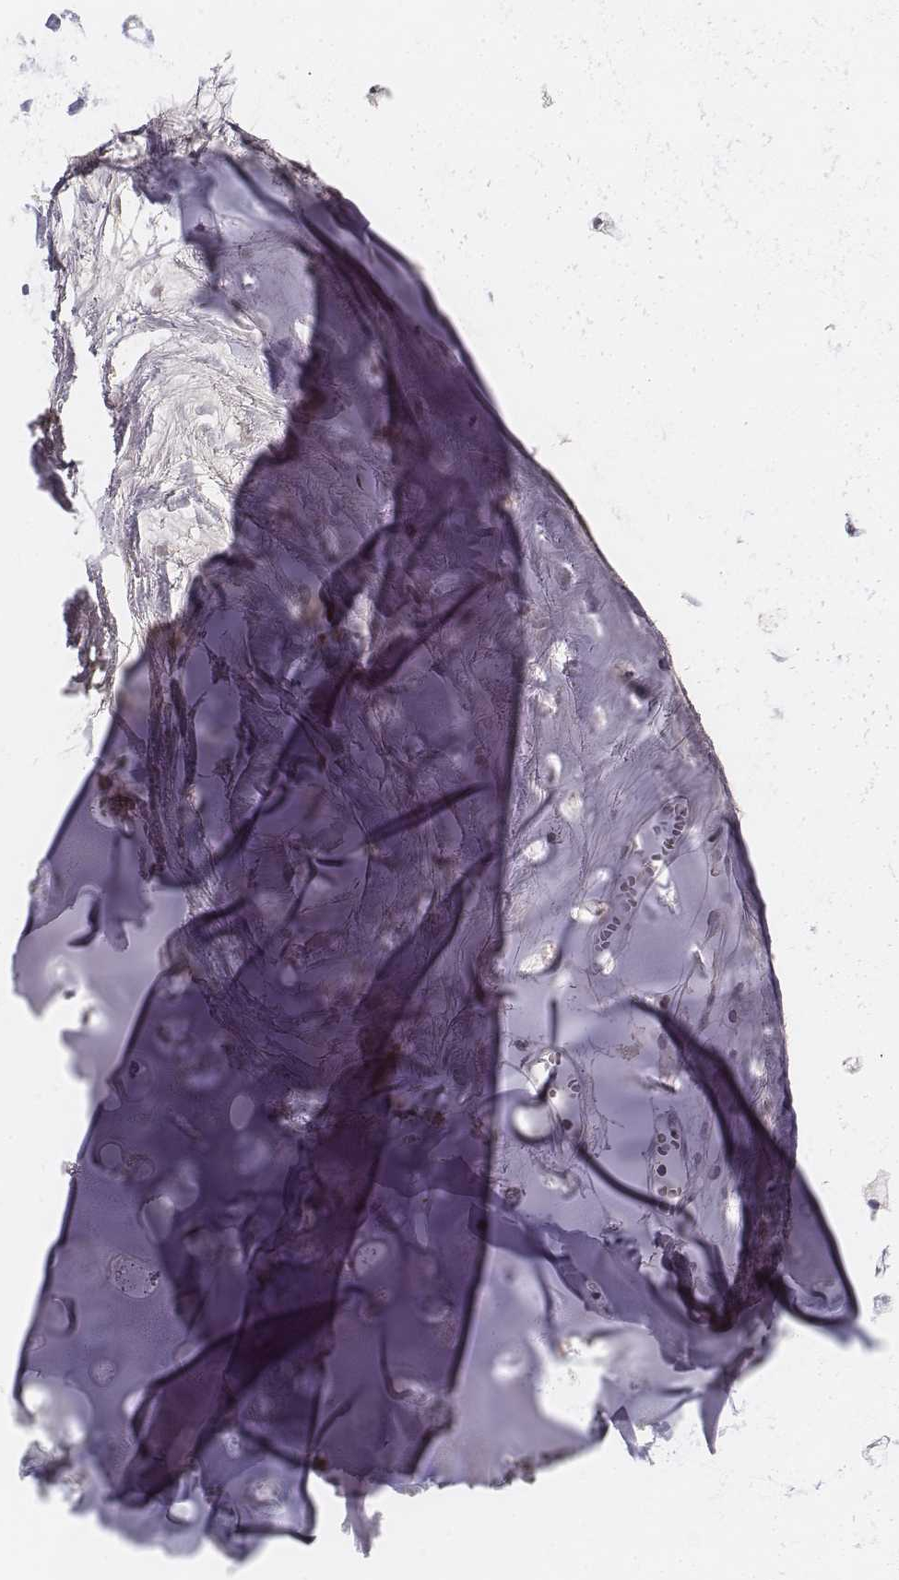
{"staining": {"intensity": "negative", "quantity": "none", "location": "none"}, "tissue": "adipose tissue", "cell_type": "Adipocytes", "image_type": "normal", "snomed": [{"axis": "morphology", "description": "Normal tissue, NOS"}, {"axis": "morphology", "description": "Squamous cell carcinoma, NOS"}, {"axis": "topography", "description": "Cartilage tissue"}, {"axis": "topography", "description": "Lung"}], "caption": "DAB (3,3'-diaminobenzidine) immunohistochemical staining of normal human adipose tissue displays no significant positivity in adipocytes.", "gene": "FANCD2", "patient": {"sex": "male", "age": 66}}